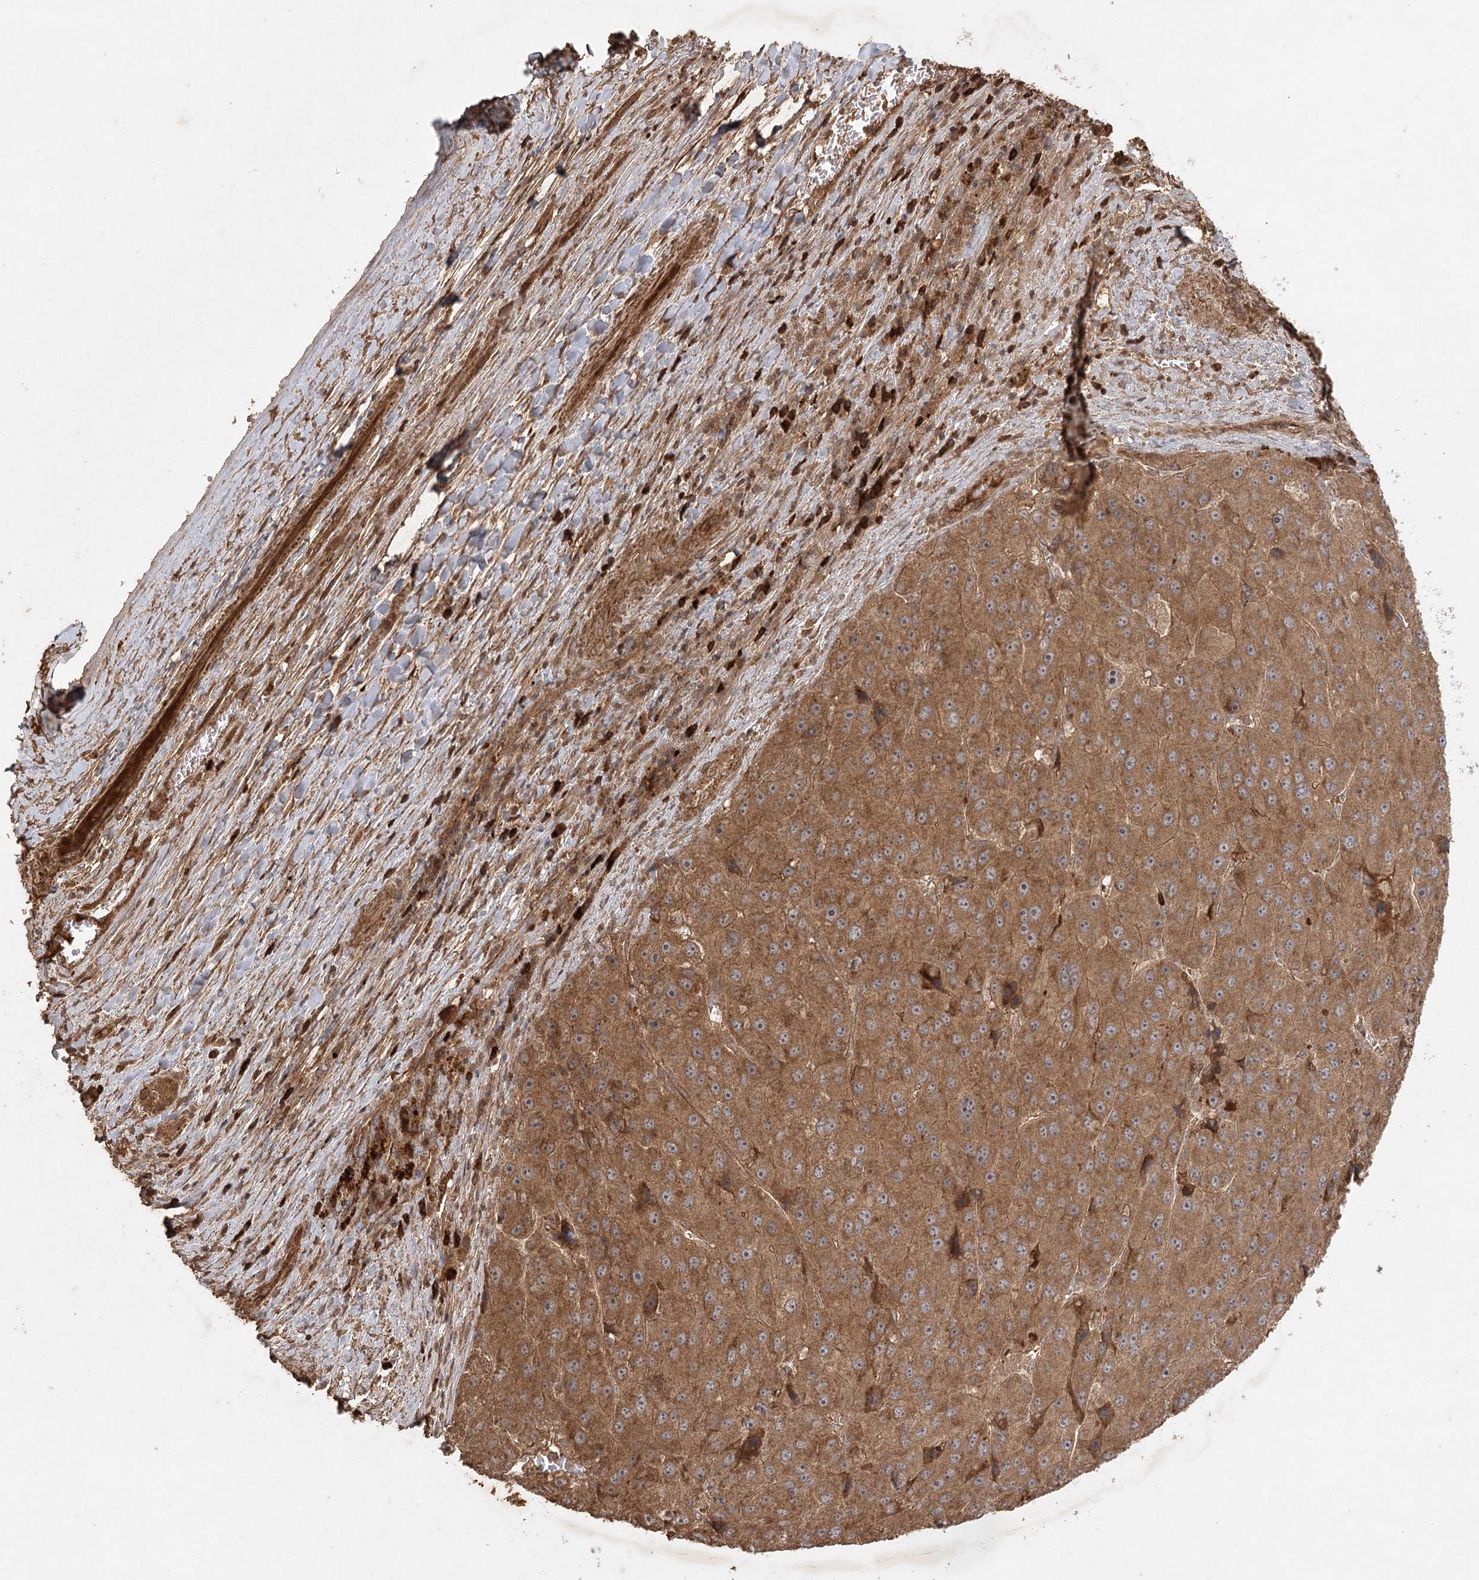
{"staining": {"intensity": "moderate", "quantity": ">75%", "location": "cytoplasmic/membranous"}, "tissue": "liver cancer", "cell_type": "Tumor cells", "image_type": "cancer", "snomed": [{"axis": "morphology", "description": "Carcinoma, Hepatocellular, NOS"}, {"axis": "topography", "description": "Liver"}], "caption": "Immunohistochemical staining of human hepatocellular carcinoma (liver) shows moderate cytoplasmic/membranous protein staining in about >75% of tumor cells. Nuclei are stained in blue.", "gene": "ARL13A", "patient": {"sex": "female", "age": 73}}